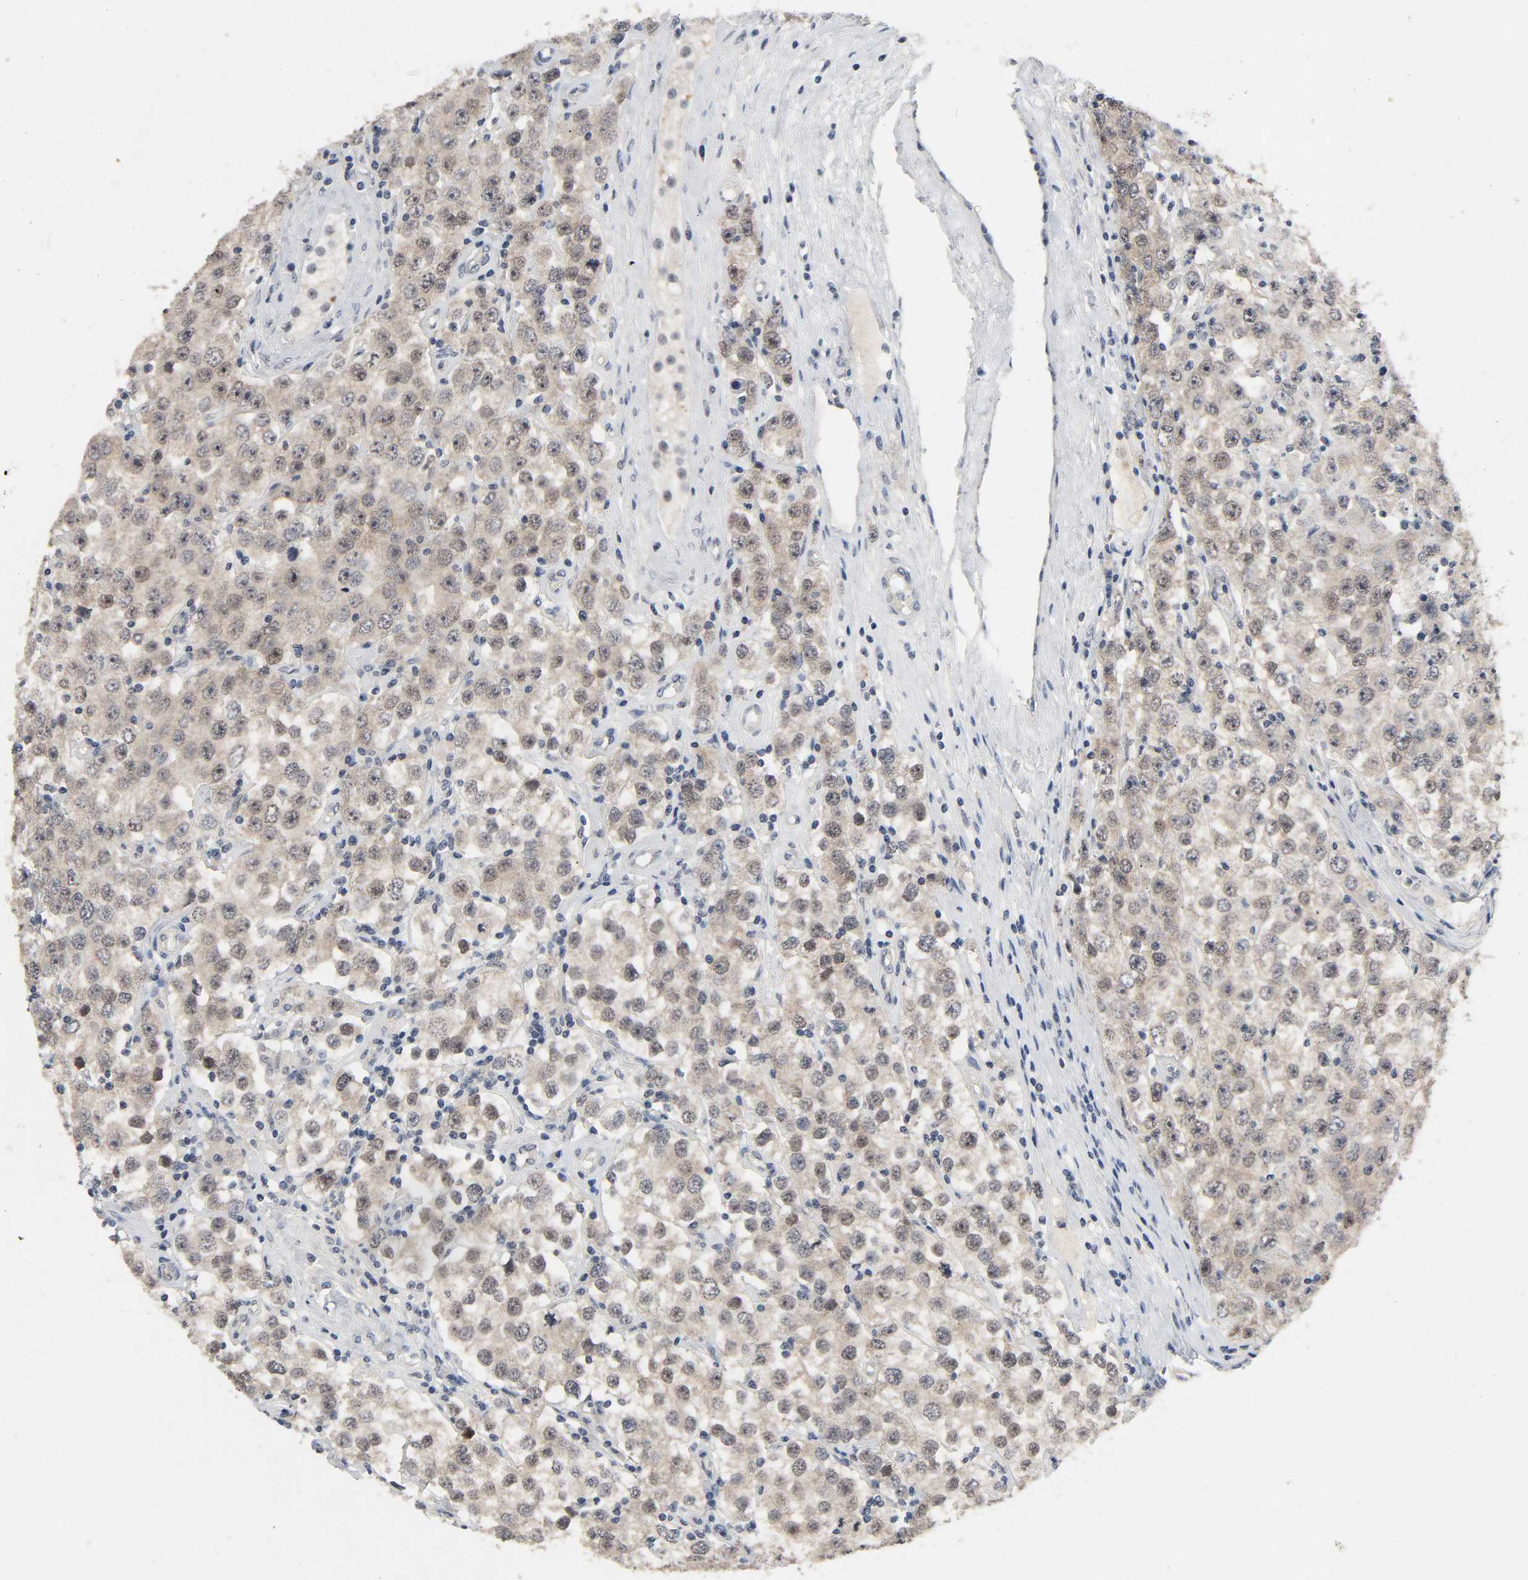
{"staining": {"intensity": "weak", "quantity": "25%-75%", "location": "cytoplasmic/membranous,nuclear"}, "tissue": "testis cancer", "cell_type": "Tumor cells", "image_type": "cancer", "snomed": [{"axis": "morphology", "description": "Seminoma, NOS"}, {"axis": "topography", "description": "Testis"}], "caption": "A brown stain shows weak cytoplasmic/membranous and nuclear staining of a protein in human testis cancer tumor cells. Using DAB (3,3'-diaminobenzidine) (brown) and hematoxylin (blue) stains, captured at high magnification using brightfield microscopy.", "gene": "MAPKAPK5", "patient": {"sex": "male", "age": 52}}